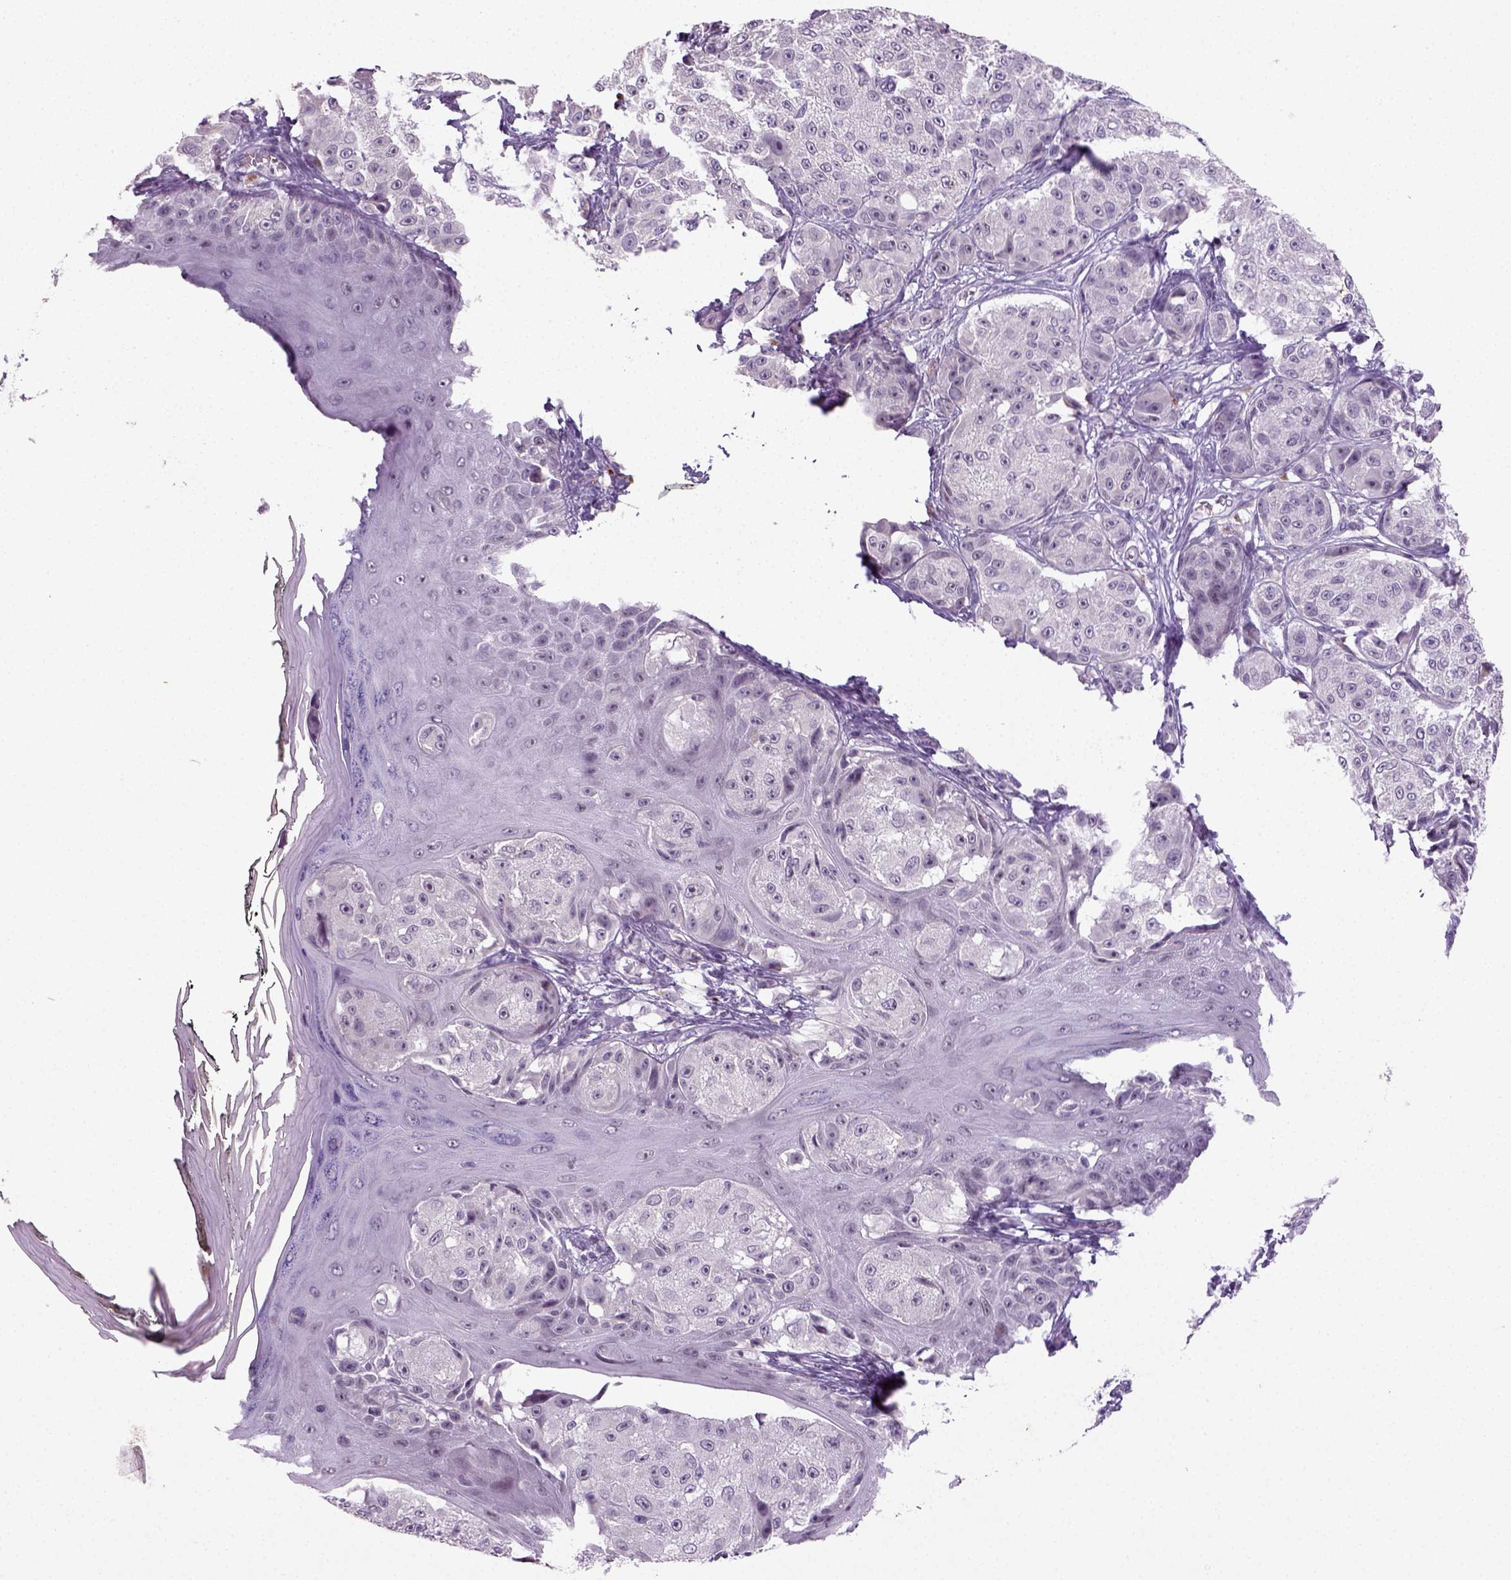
{"staining": {"intensity": "negative", "quantity": "none", "location": "none"}, "tissue": "melanoma", "cell_type": "Tumor cells", "image_type": "cancer", "snomed": [{"axis": "morphology", "description": "Malignant melanoma, NOS"}, {"axis": "topography", "description": "Skin"}], "caption": "Immunohistochemistry (IHC) image of human malignant melanoma stained for a protein (brown), which demonstrates no positivity in tumor cells.", "gene": "SYNGAP1", "patient": {"sex": "male", "age": 61}}